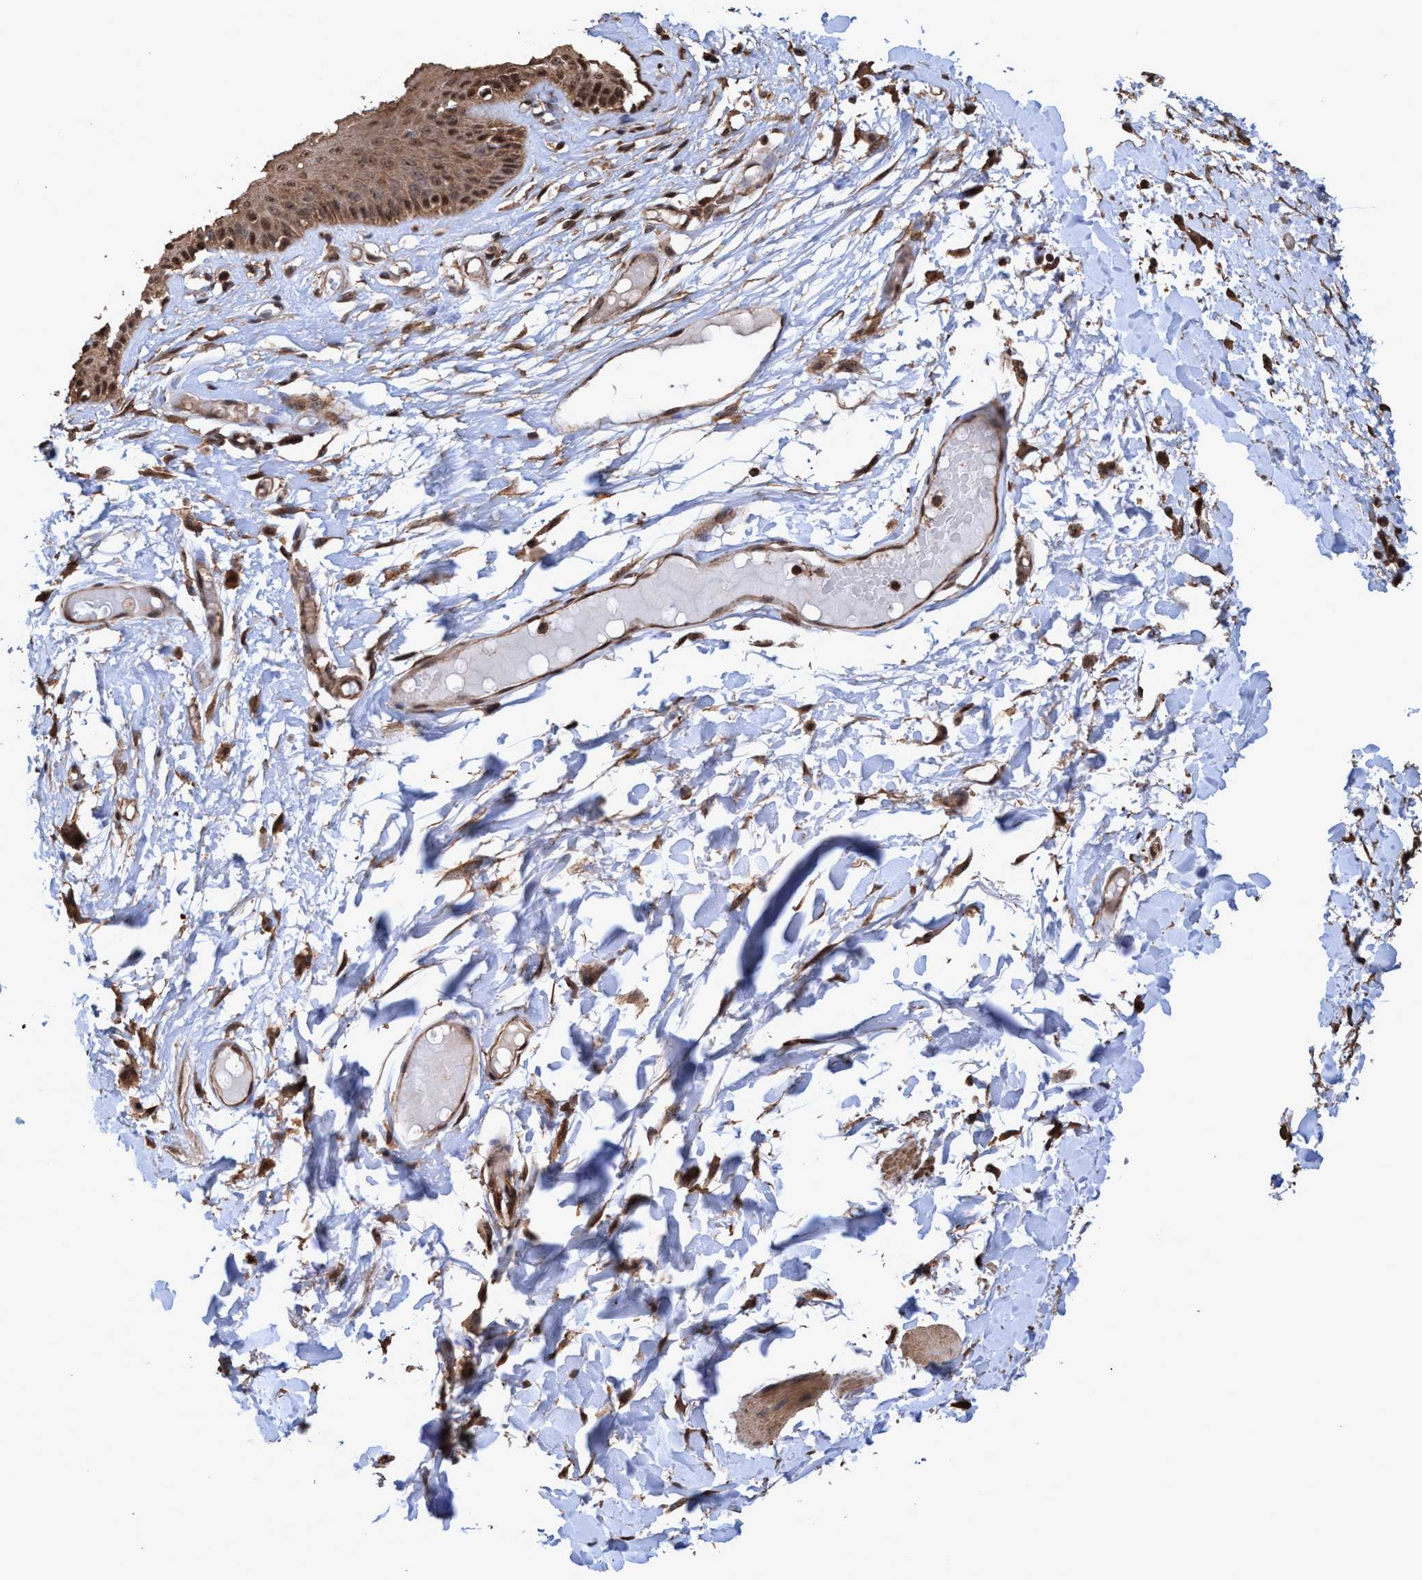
{"staining": {"intensity": "moderate", "quantity": ">75%", "location": "cytoplasmic/membranous,nuclear"}, "tissue": "skin", "cell_type": "Epidermal cells", "image_type": "normal", "snomed": [{"axis": "morphology", "description": "Normal tissue, NOS"}, {"axis": "topography", "description": "Vulva"}], "caption": "An image of skin stained for a protein reveals moderate cytoplasmic/membranous,nuclear brown staining in epidermal cells.", "gene": "TRPC7", "patient": {"sex": "female", "age": 73}}